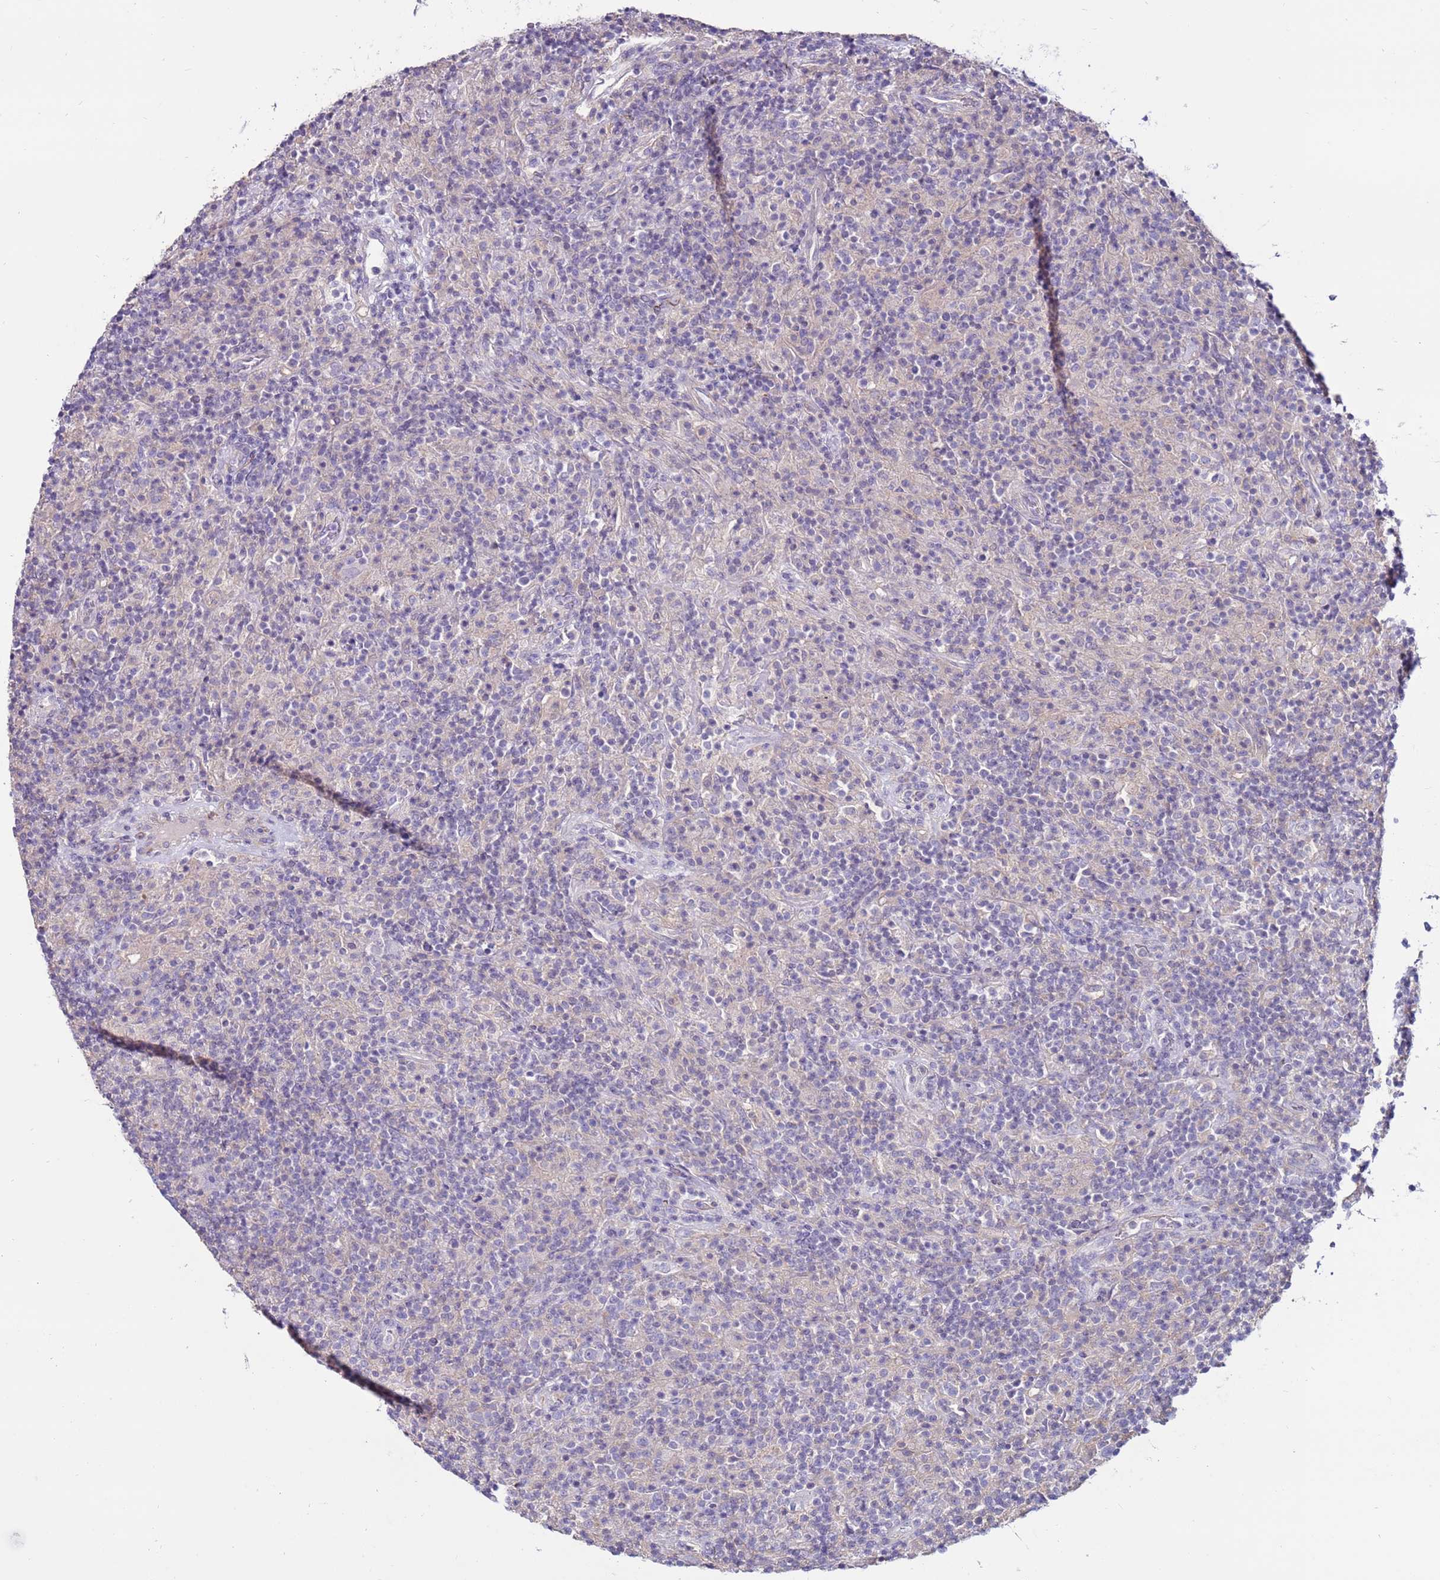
{"staining": {"intensity": "negative", "quantity": "none", "location": "none"}, "tissue": "lymphoma", "cell_type": "Tumor cells", "image_type": "cancer", "snomed": [{"axis": "morphology", "description": "Hodgkin's disease, NOS"}, {"axis": "topography", "description": "Lymph node"}], "caption": "Tumor cells show no significant protein expression in Hodgkin's disease.", "gene": "CLEC4M", "patient": {"sex": "male", "age": 70}}